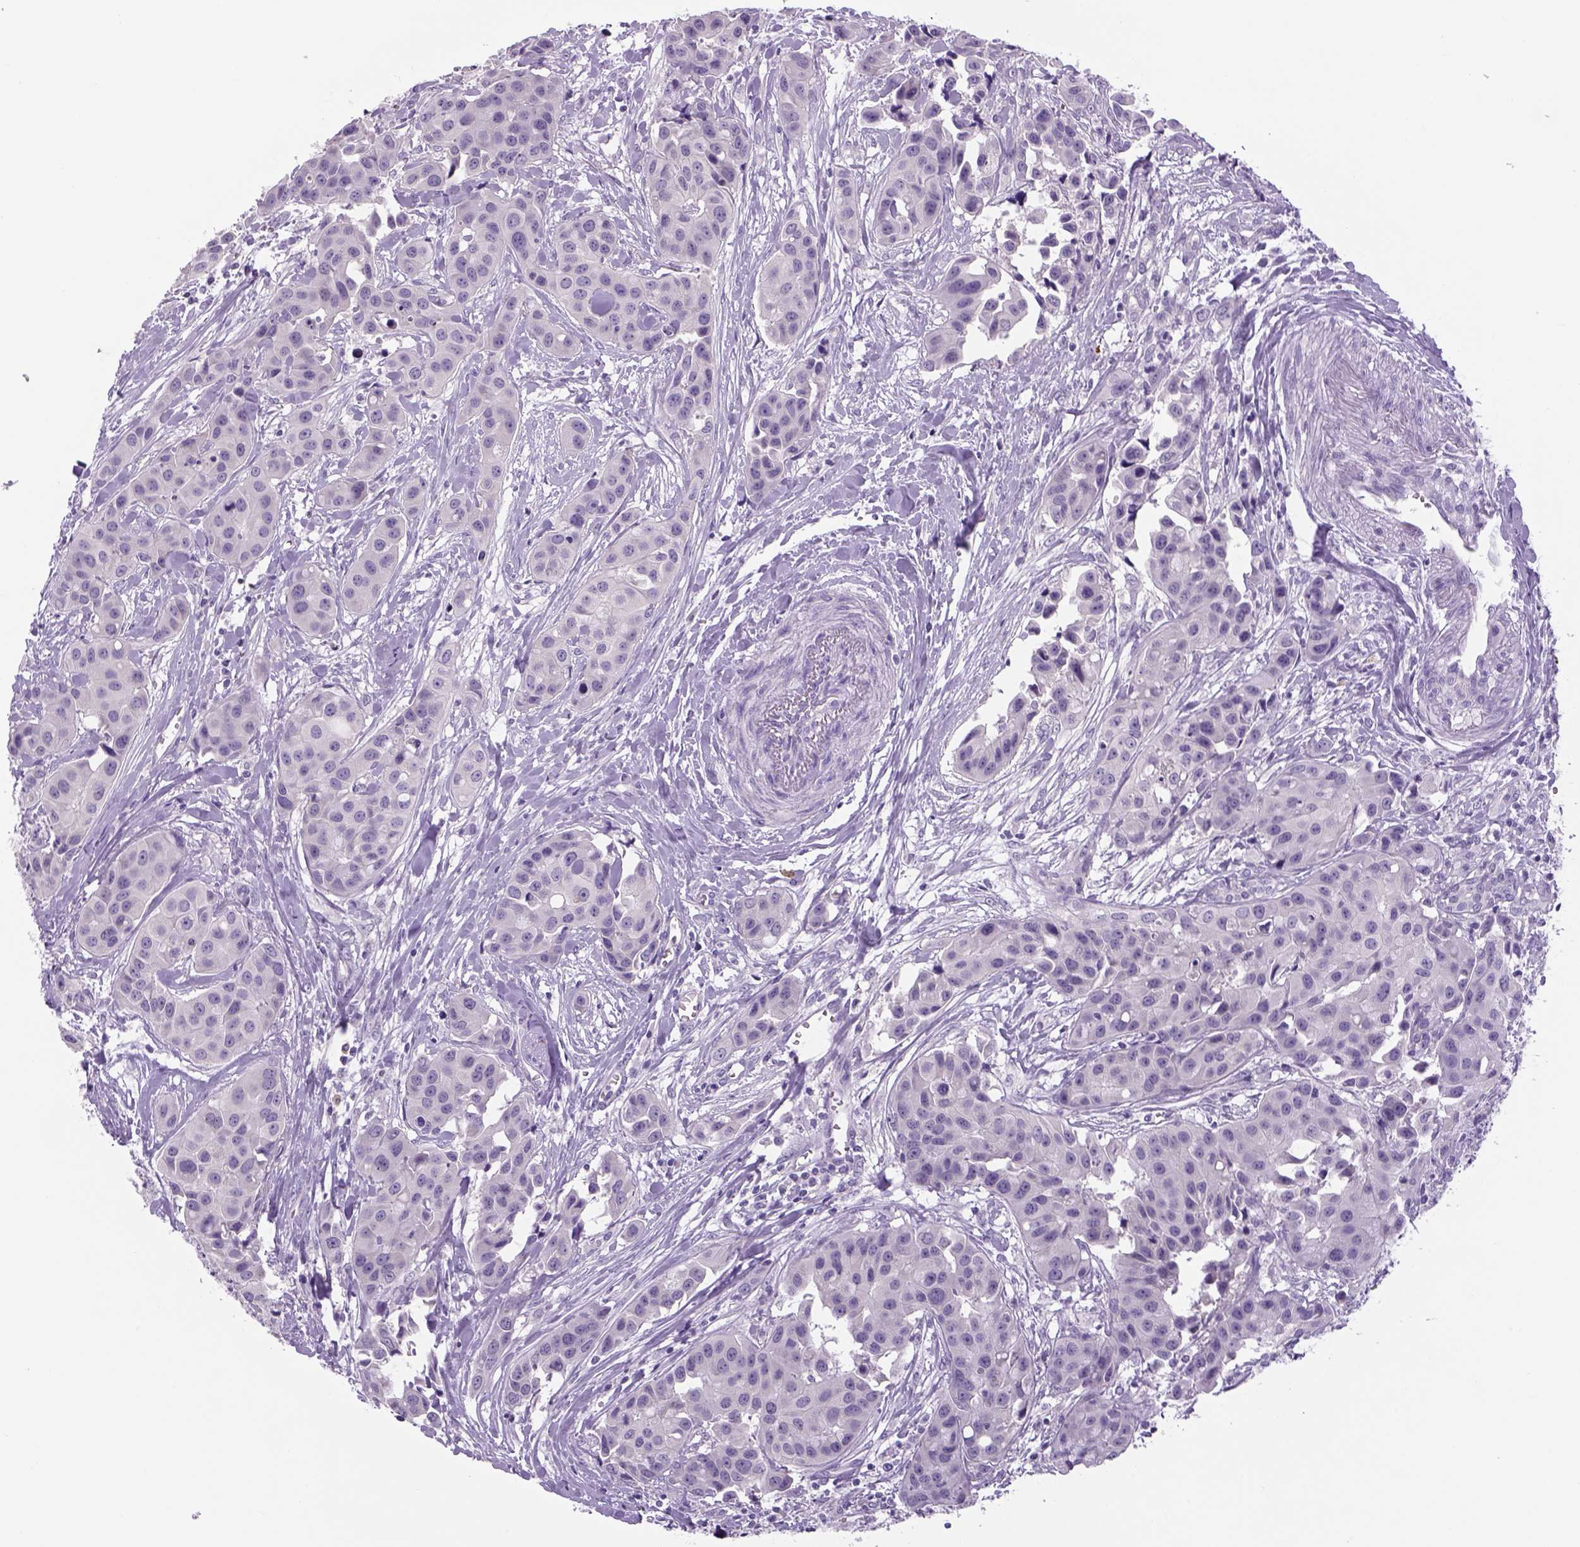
{"staining": {"intensity": "negative", "quantity": "none", "location": "none"}, "tissue": "head and neck cancer", "cell_type": "Tumor cells", "image_type": "cancer", "snomed": [{"axis": "morphology", "description": "Adenocarcinoma, NOS"}, {"axis": "topography", "description": "Head-Neck"}], "caption": "A high-resolution micrograph shows immunohistochemistry staining of head and neck adenocarcinoma, which demonstrates no significant expression in tumor cells. (DAB (3,3'-diaminobenzidine) immunohistochemistry visualized using brightfield microscopy, high magnification).", "gene": "DBH", "patient": {"sex": "male", "age": 76}}